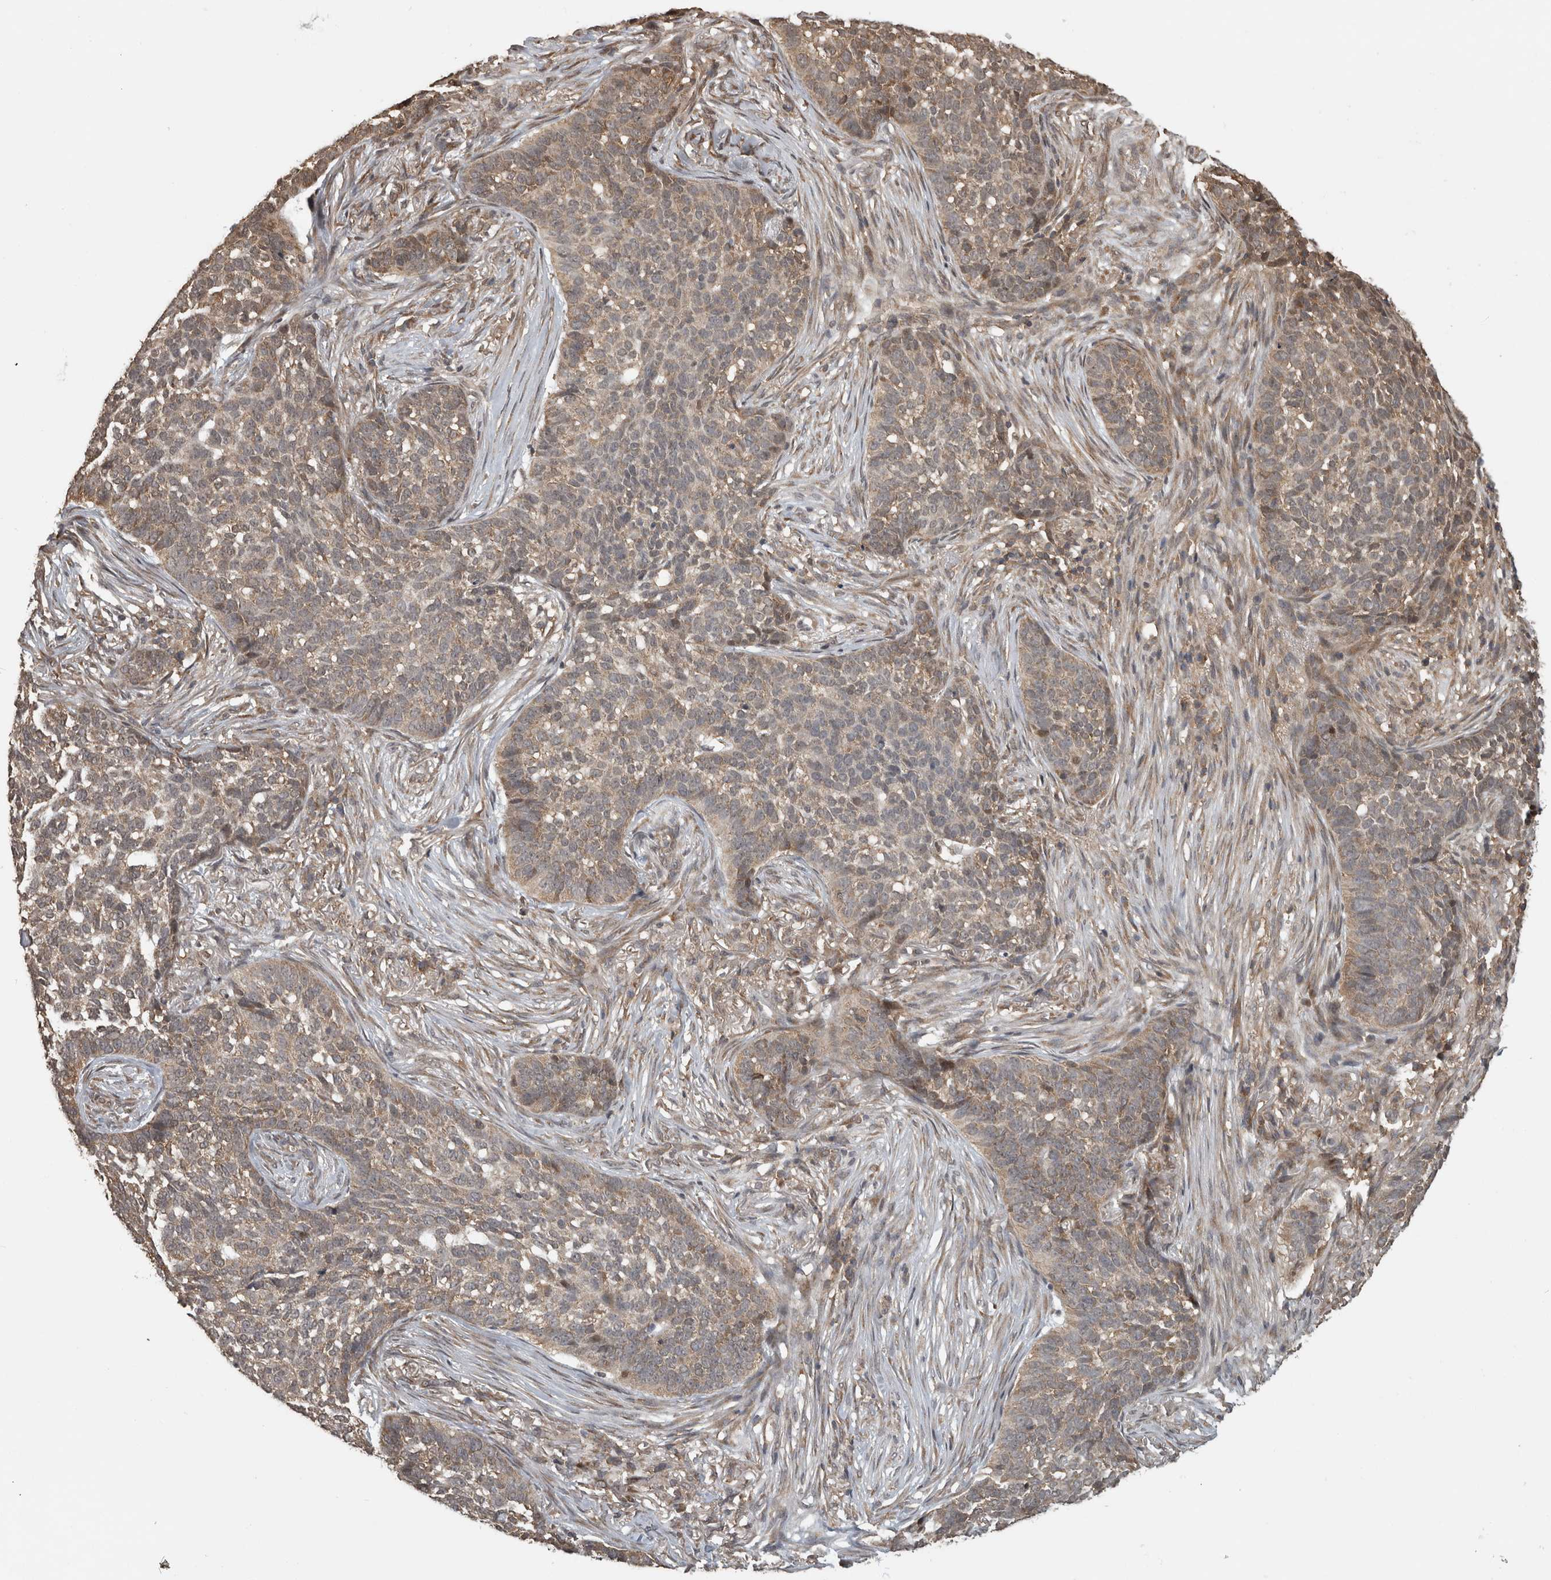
{"staining": {"intensity": "weak", "quantity": "25%-75%", "location": "cytoplasmic/membranous"}, "tissue": "skin cancer", "cell_type": "Tumor cells", "image_type": "cancer", "snomed": [{"axis": "morphology", "description": "Basal cell carcinoma"}, {"axis": "topography", "description": "Skin"}], "caption": "Tumor cells display low levels of weak cytoplasmic/membranous staining in about 25%-75% of cells in basal cell carcinoma (skin).", "gene": "ATXN2", "patient": {"sex": "male", "age": 85}}